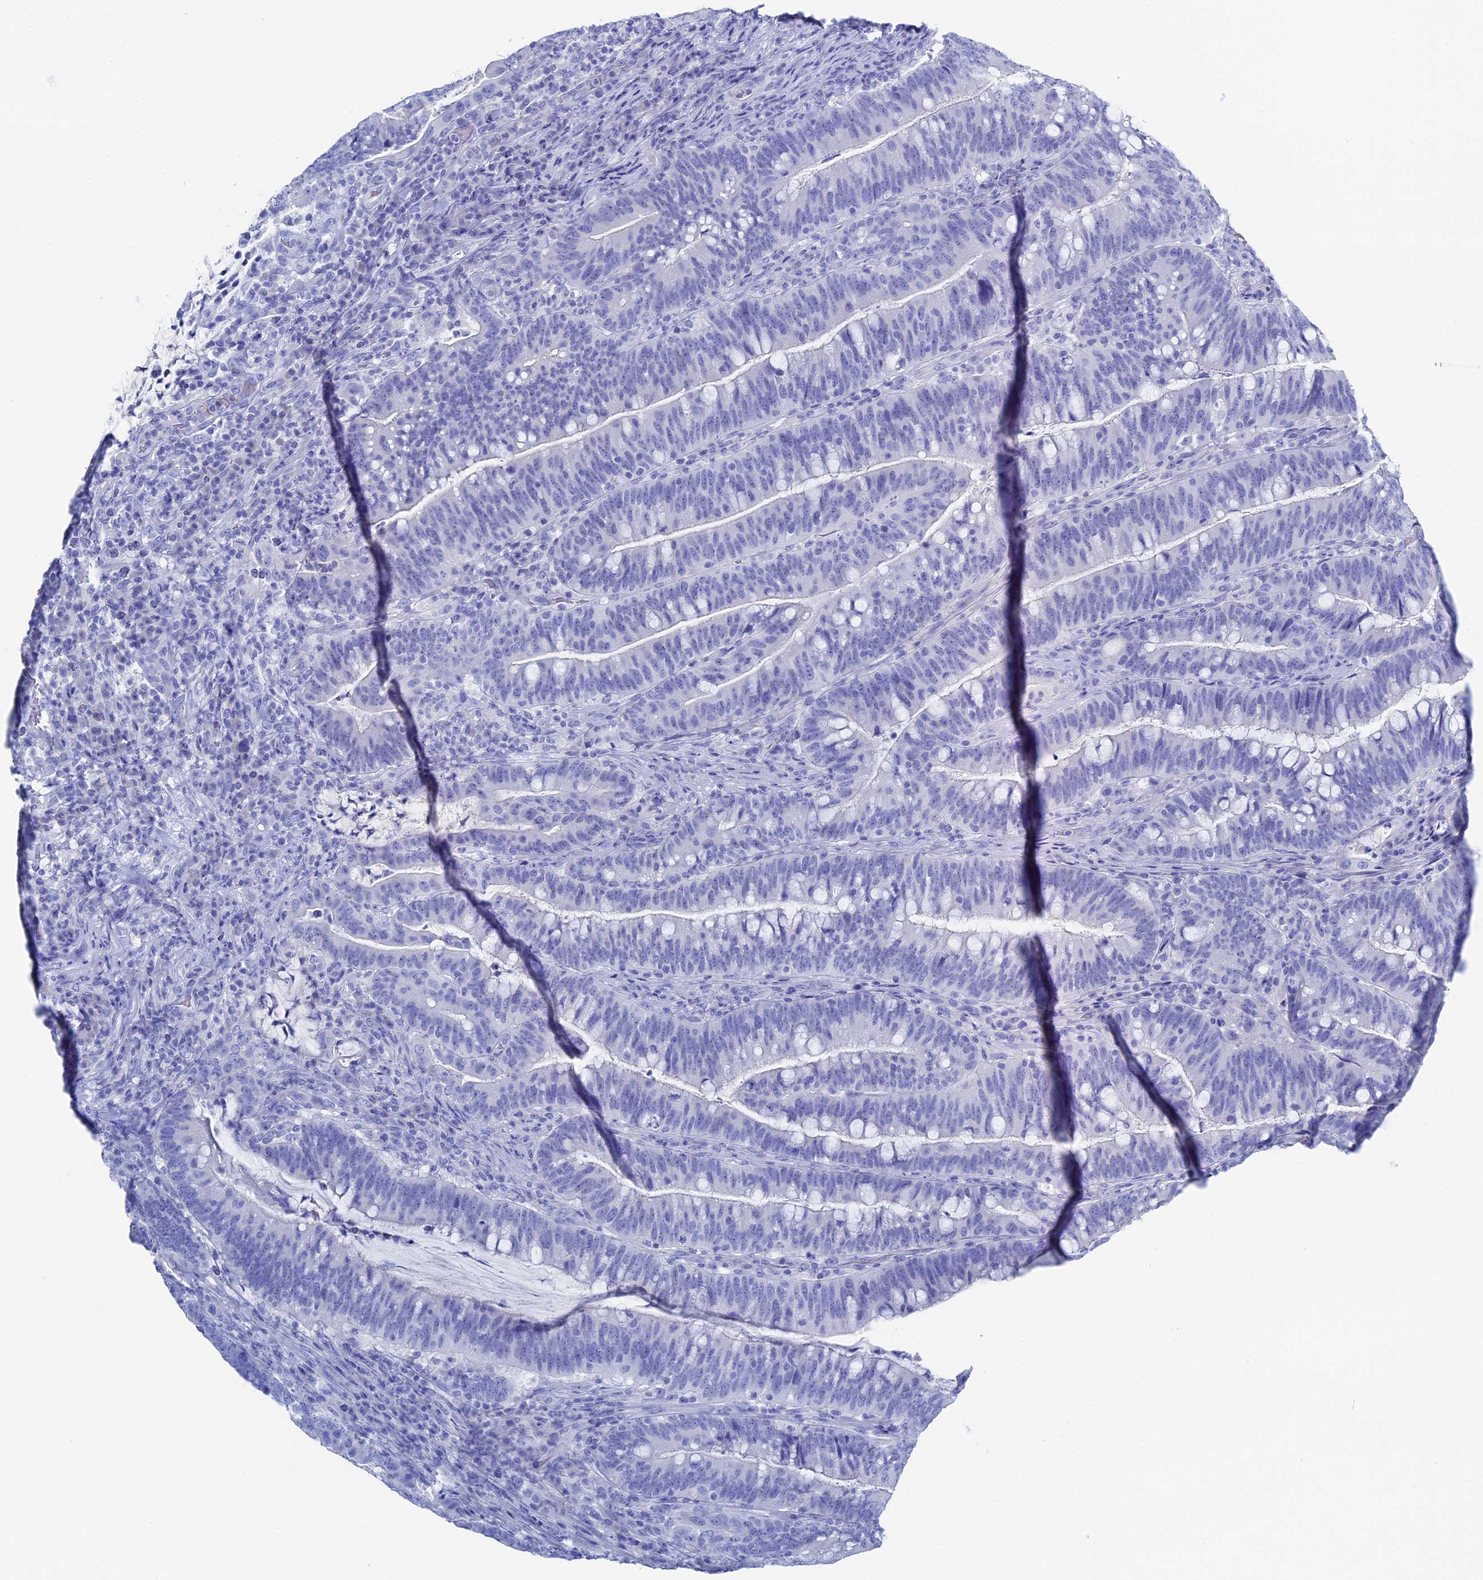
{"staining": {"intensity": "negative", "quantity": "none", "location": "none"}, "tissue": "colorectal cancer", "cell_type": "Tumor cells", "image_type": "cancer", "snomed": [{"axis": "morphology", "description": "Adenocarcinoma, NOS"}, {"axis": "topography", "description": "Colon"}], "caption": "Immunohistochemistry (IHC) of human colorectal cancer (adenocarcinoma) demonstrates no positivity in tumor cells.", "gene": "UNC119", "patient": {"sex": "female", "age": 66}}